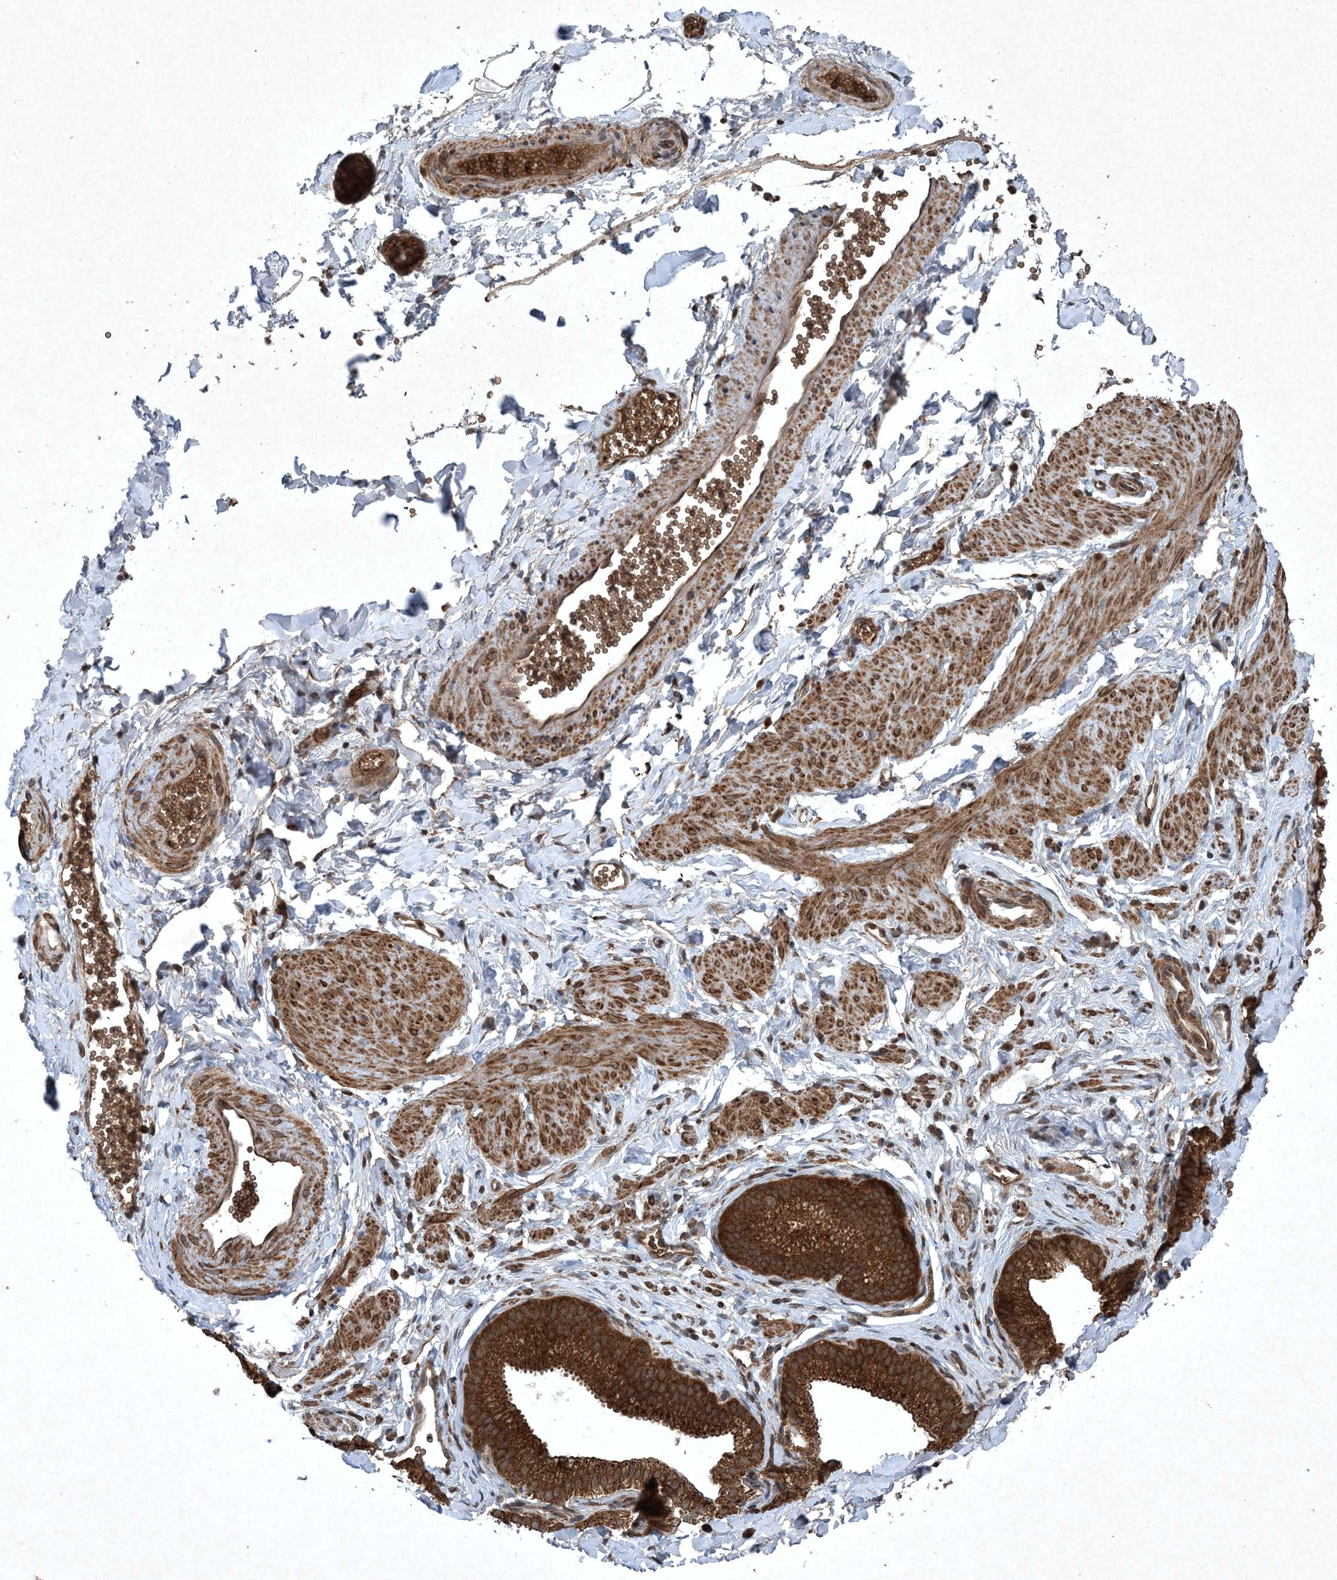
{"staining": {"intensity": "moderate", "quantity": ">75%", "location": "cytoplasmic/membranous"}, "tissue": "adipose tissue", "cell_type": "Adipocytes", "image_type": "normal", "snomed": [{"axis": "morphology", "description": "Normal tissue, NOS"}, {"axis": "topography", "description": "Gallbladder"}, {"axis": "topography", "description": "Peripheral nerve tissue"}], "caption": "Benign adipose tissue demonstrates moderate cytoplasmic/membranous expression in about >75% of adipocytes, visualized by immunohistochemistry.", "gene": "GNG5", "patient": {"sex": "male", "age": 38}}